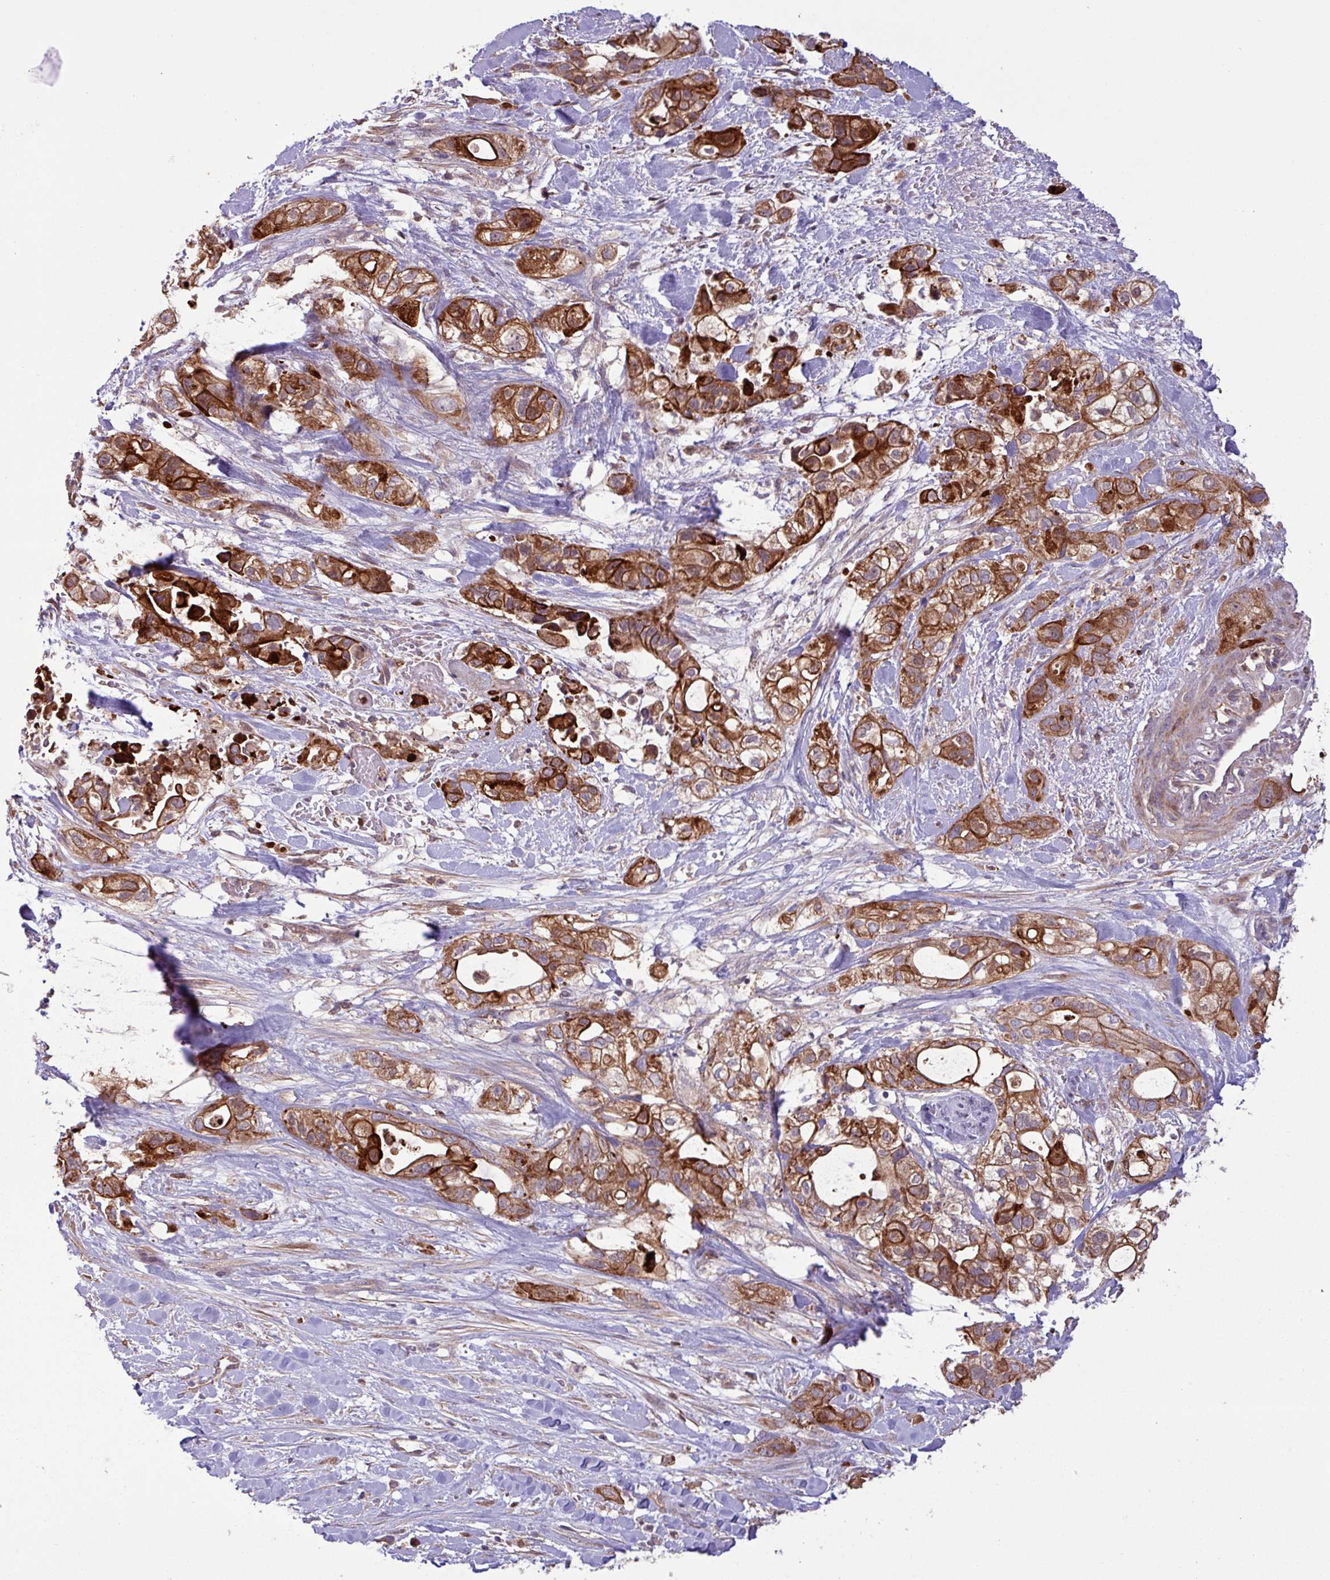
{"staining": {"intensity": "strong", "quantity": ">75%", "location": "cytoplasmic/membranous"}, "tissue": "pancreatic cancer", "cell_type": "Tumor cells", "image_type": "cancer", "snomed": [{"axis": "morphology", "description": "Adenocarcinoma, NOS"}, {"axis": "topography", "description": "Pancreas"}], "caption": "Strong cytoplasmic/membranous expression is appreciated in about >75% of tumor cells in adenocarcinoma (pancreatic). (Stains: DAB (3,3'-diaminobenzidine) in brown, nuclei in blue, Microscopy: brightfield microscopy at high magnification).", "gene": "CNTRL", "patient": {"sex": "male", "age": 44}}